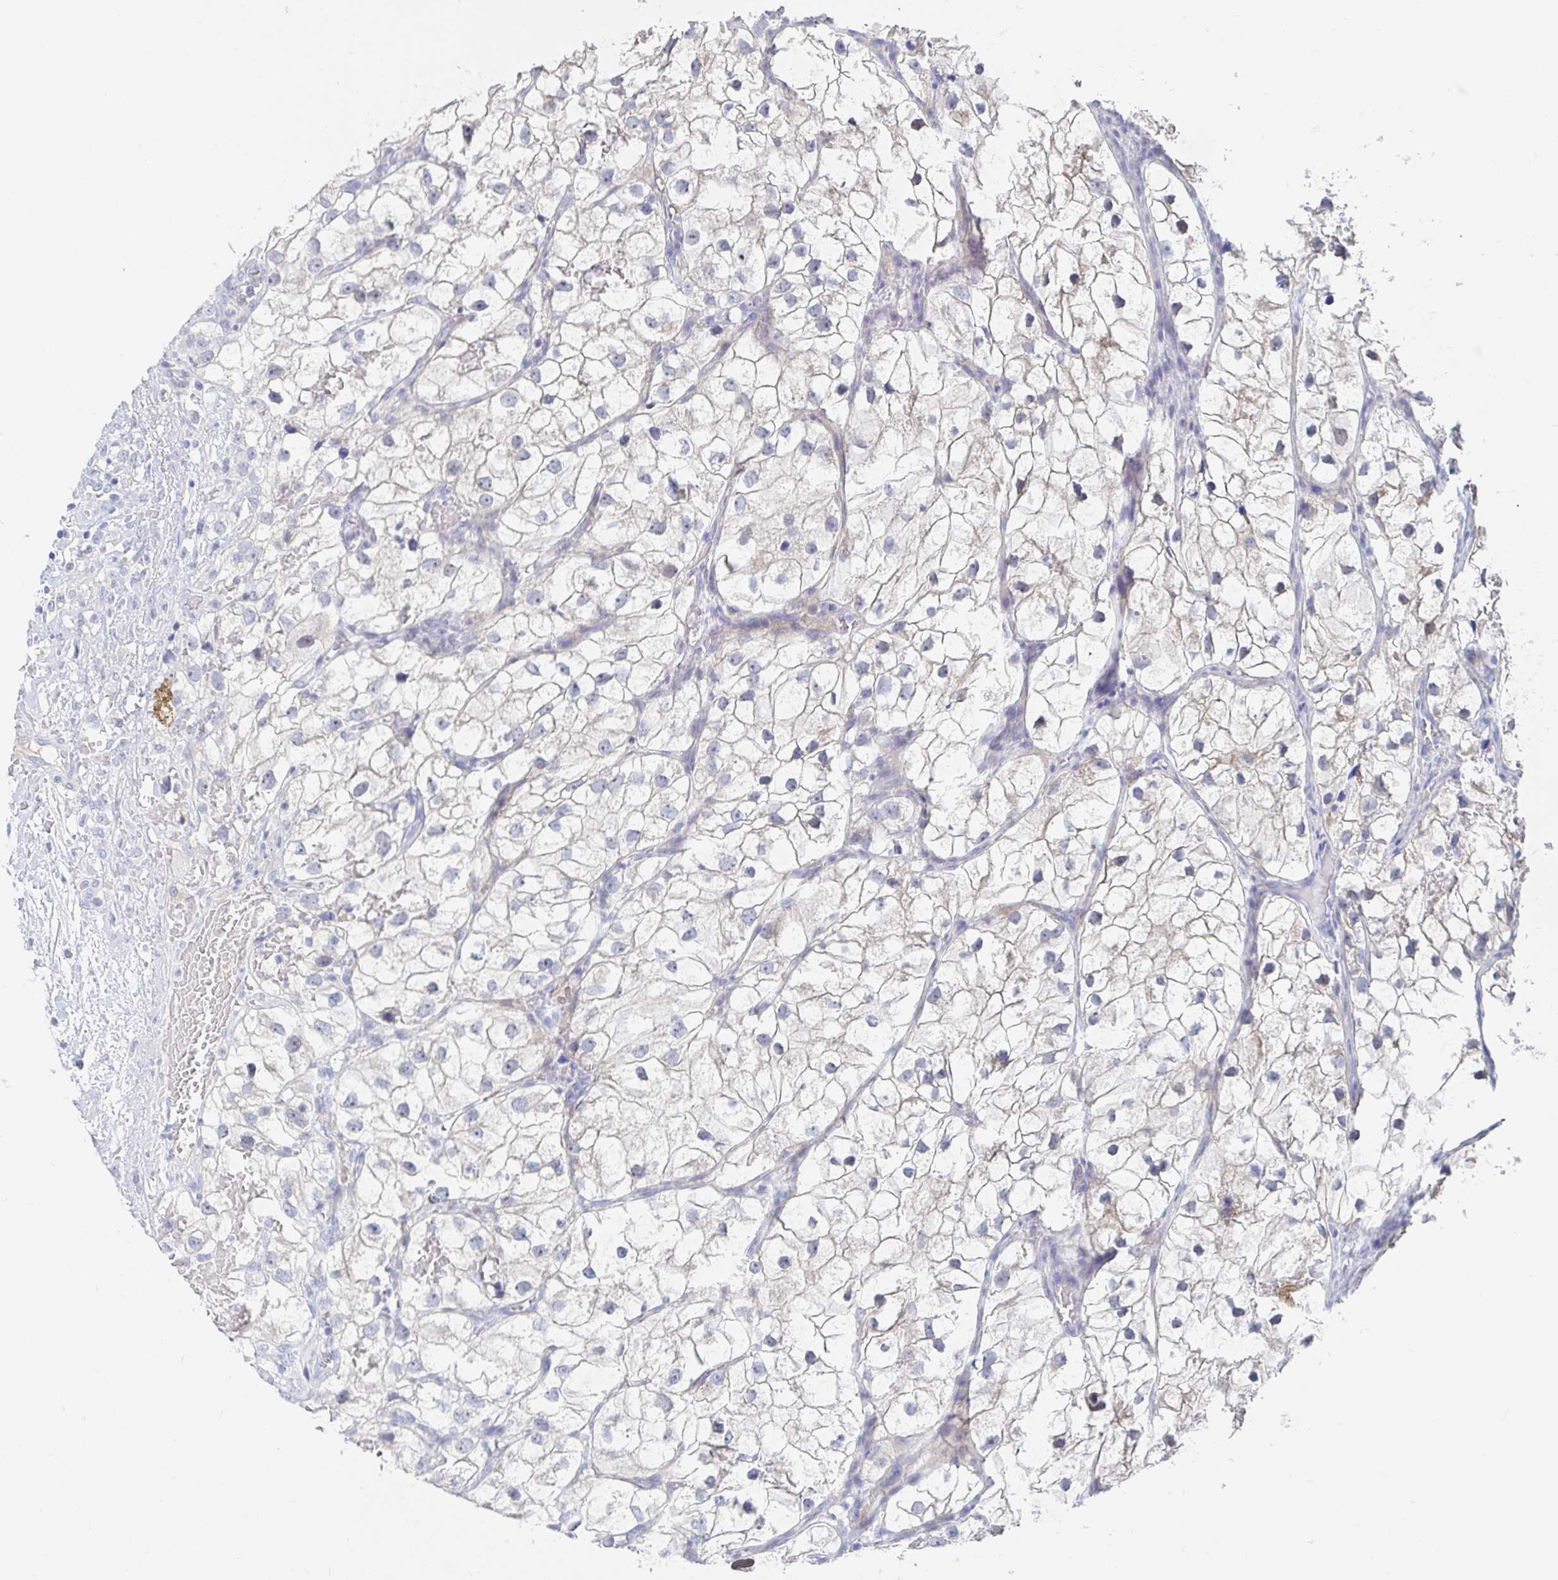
{"staining": {"intensity": "weak", "quantity": "<25%", "location": "cytoplasmic/membranous"}, "tissue": "renal cancer", "cell_type": "Tumor cells", "image_type": "cancer", "snomed": [{"axis": "morphology", "description": "Adenocarcinoma, NOS"}, {"axis": "topography", "description": "Kidney"}], "caption": "Tumor cells show no significant protein staining in renal adenocarcinoma.", "gene": "ZNF430", "patient": {"sex": "male", "age": 59}}